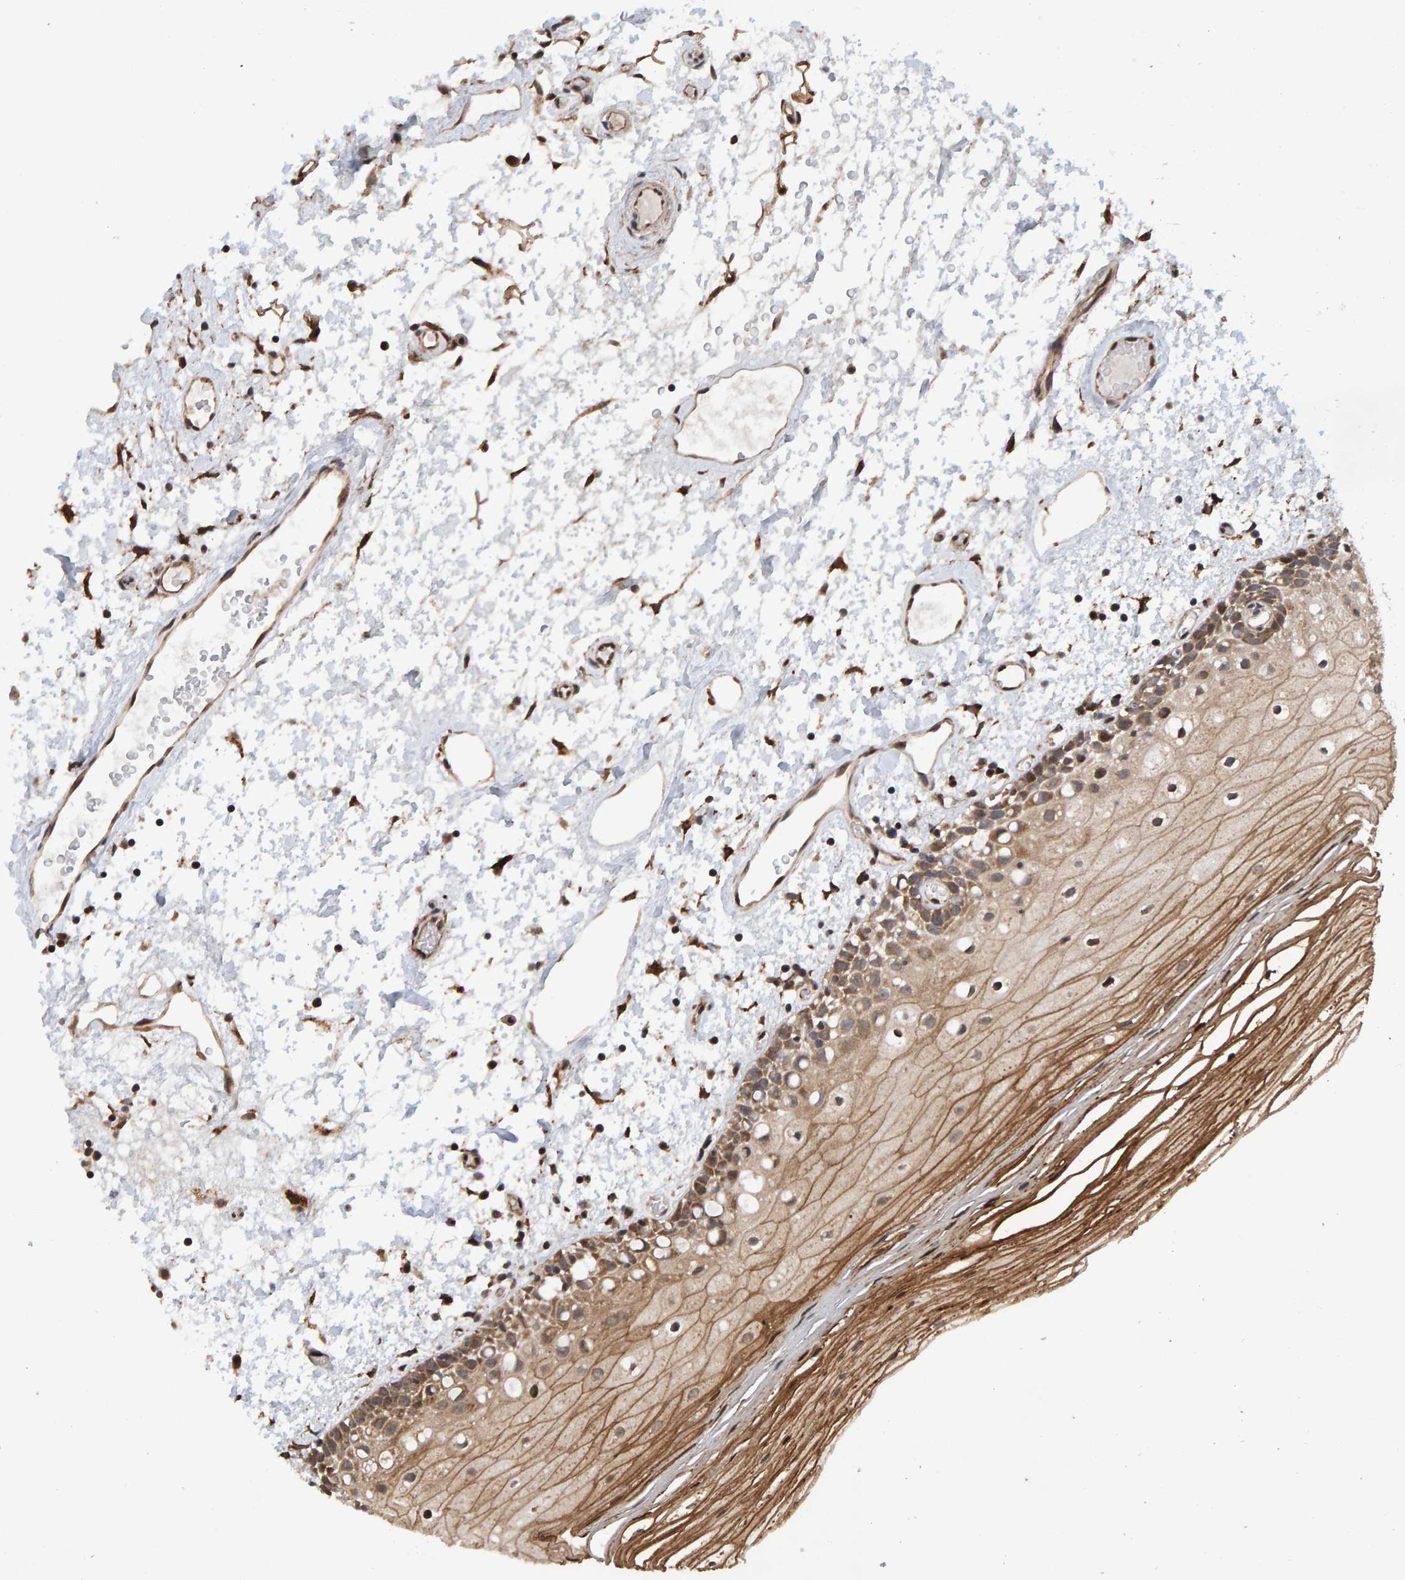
{"staining": {"intensity": "moderate", "quantity": ">75%", "location": "cytoplasmic/membranous"}, "tissue": "oral mucosa", "cell_type": "Squamous epithelial cells", "image_type": "normal", "snomed": [{"axis": "morphology", "description": "Normal tissue, NOS"}, {"axis": "topography", "description": "Oral tissue"}], "caption": "Immunohistochemistry of unremarkable oral mucosa reveals medium levels of moderate cytoplasmic/membranous staining in about >75% of squamous epithelial cells.", "gene": "SCRN2", "patient": {"sex": "male", "age": 52}}